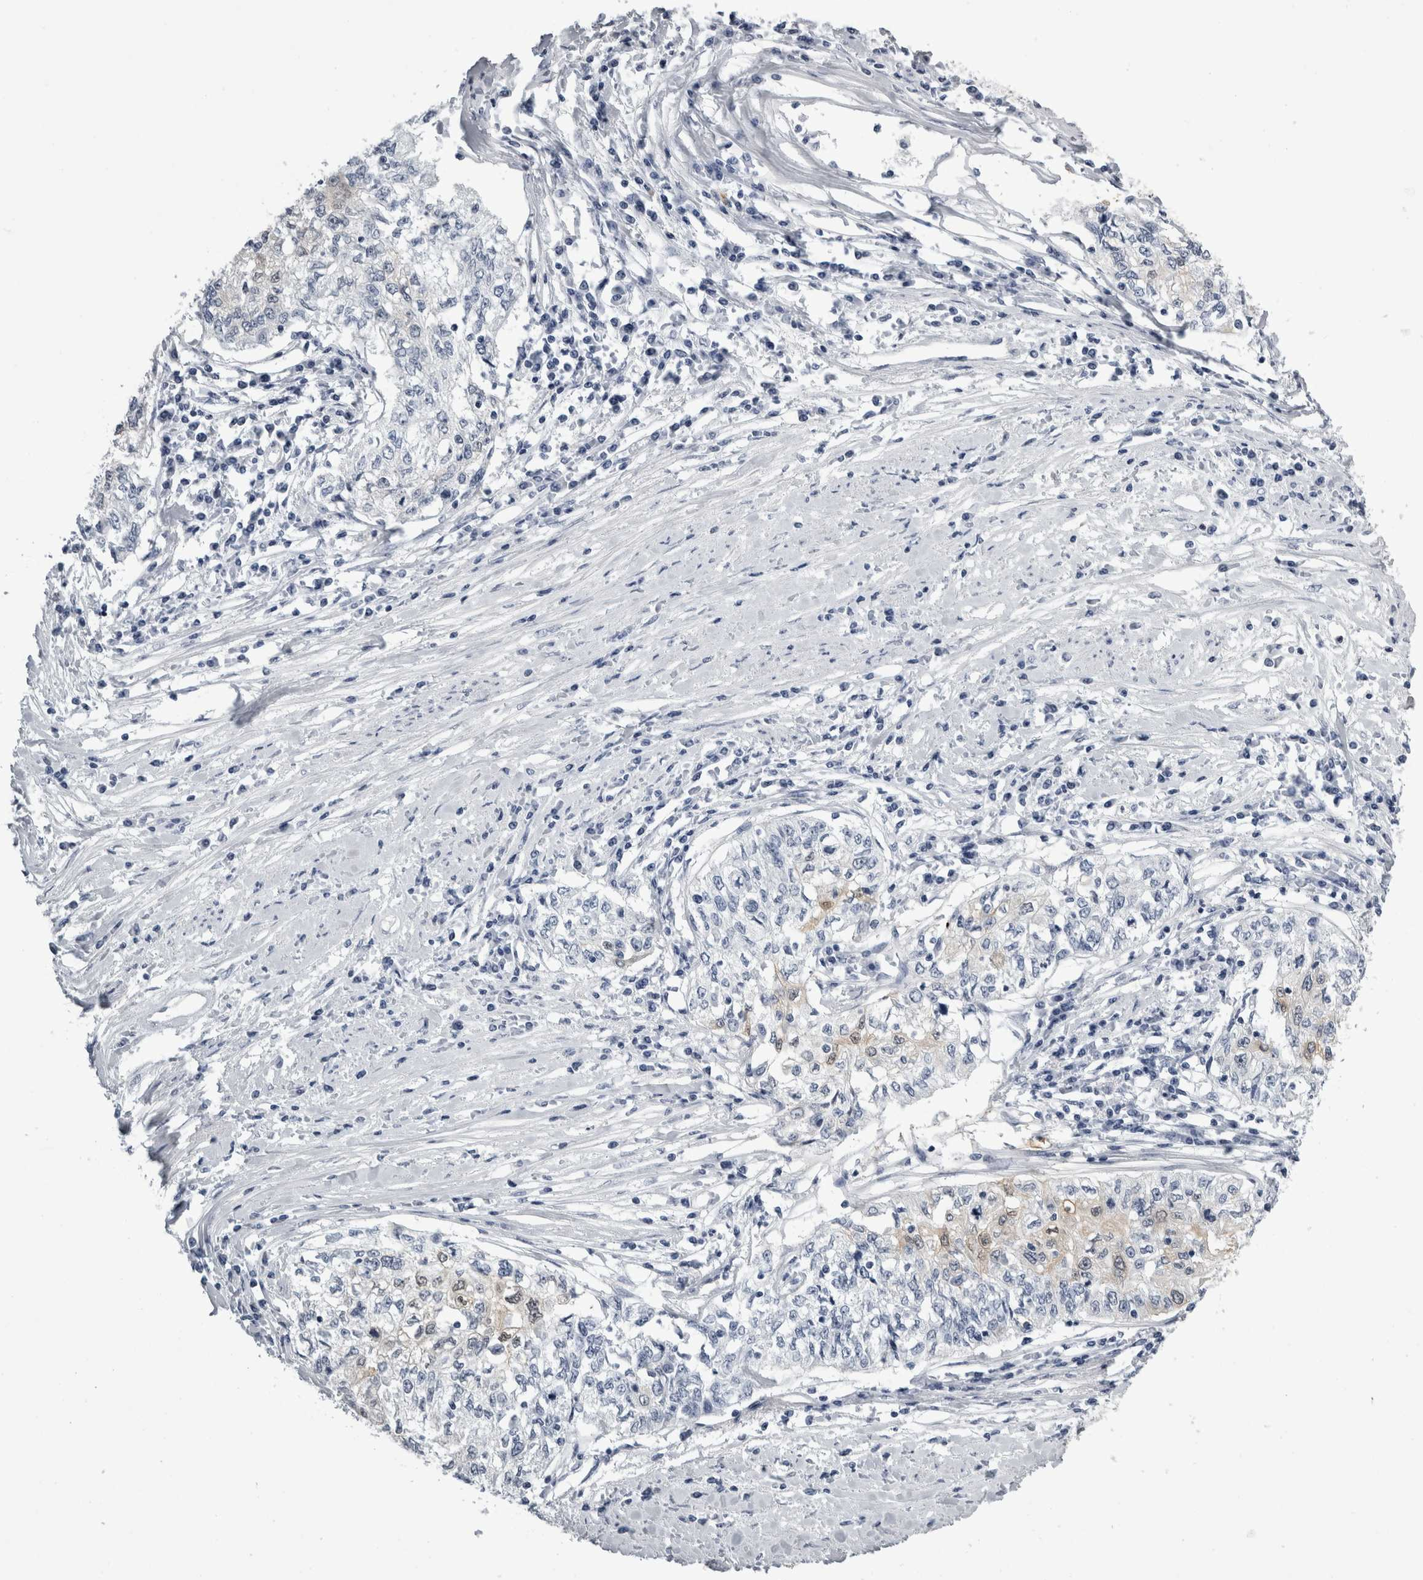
{"staining": {"intensity": "negative", "quantity": "none", "location": "none"}, "tissue": "cervical cancer", "cell_type": "Tumor cells", "image_type": "cancer", "snomed": [{"axis": "morphology", "description": "Squamous cell carcinoma, NOS"}, {"axis": "topography", "description": "Cervix"}], "caption": "DAB immunohistochemical staining of human cervical cancer (squamous cell carcinoma) displays no significant staining in tumor cells.", "gene": "ALDH8A1", "patient": {"sex": "female", "age": 57}}